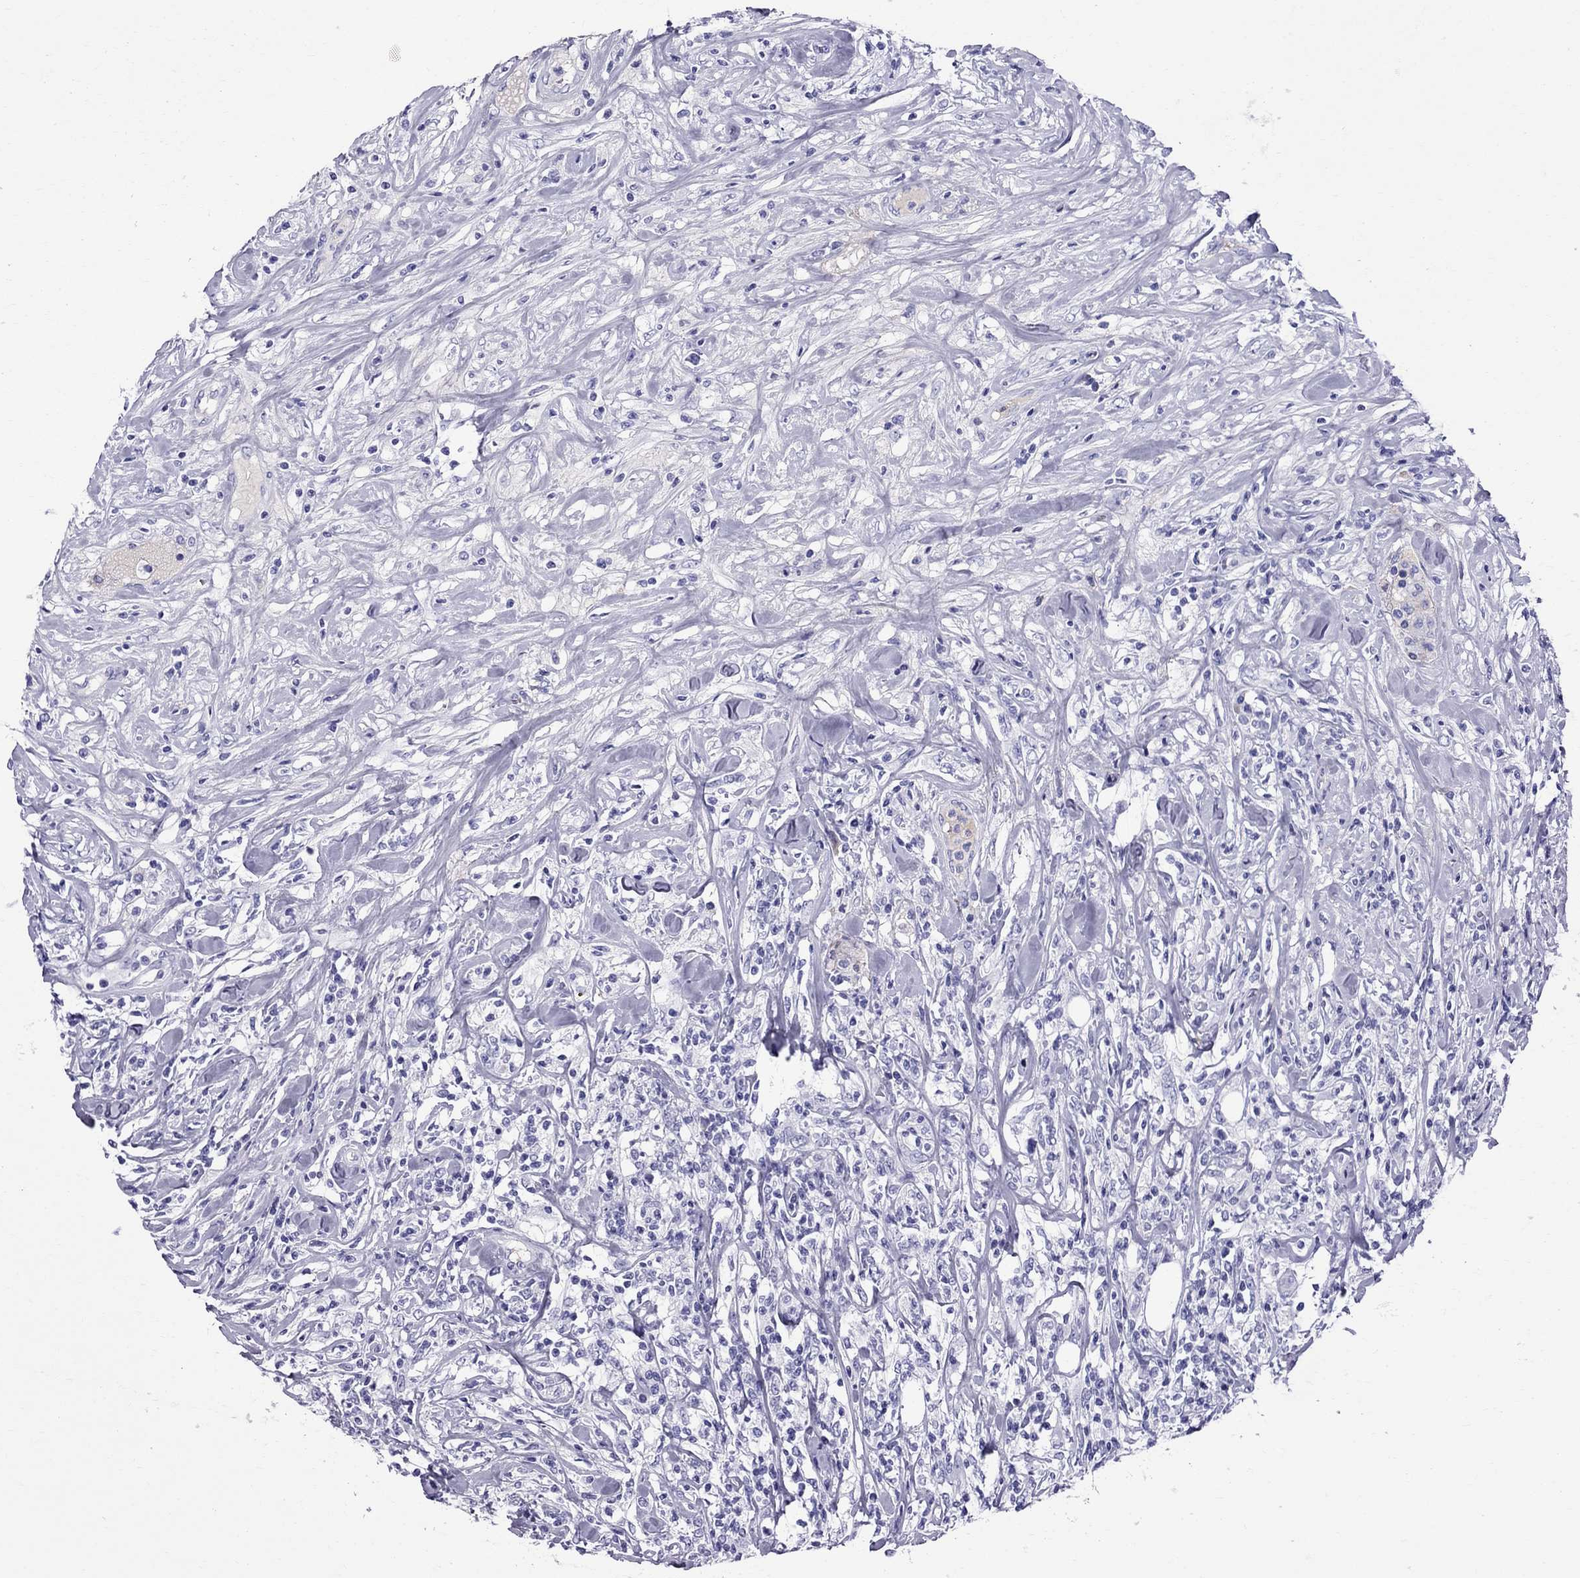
{"staining": {"intensity": "negative", "quantity": "none", "location": "none"}, "tissue": "lymphoma", "cell_type": "Tumor cells", "image_type": "cancer", "snomed": [{"axis": "morphology", "description": "Malignant lymphoma, non-Hodgkin's type, High grade"}, {"axis": "topography", "description": "Lymph node"}], "caption": "Tumor cells are negative for brown protein staining in lymphoma.", "gene": "SCART1", "patient": {"sex": "female", "age": 84}}